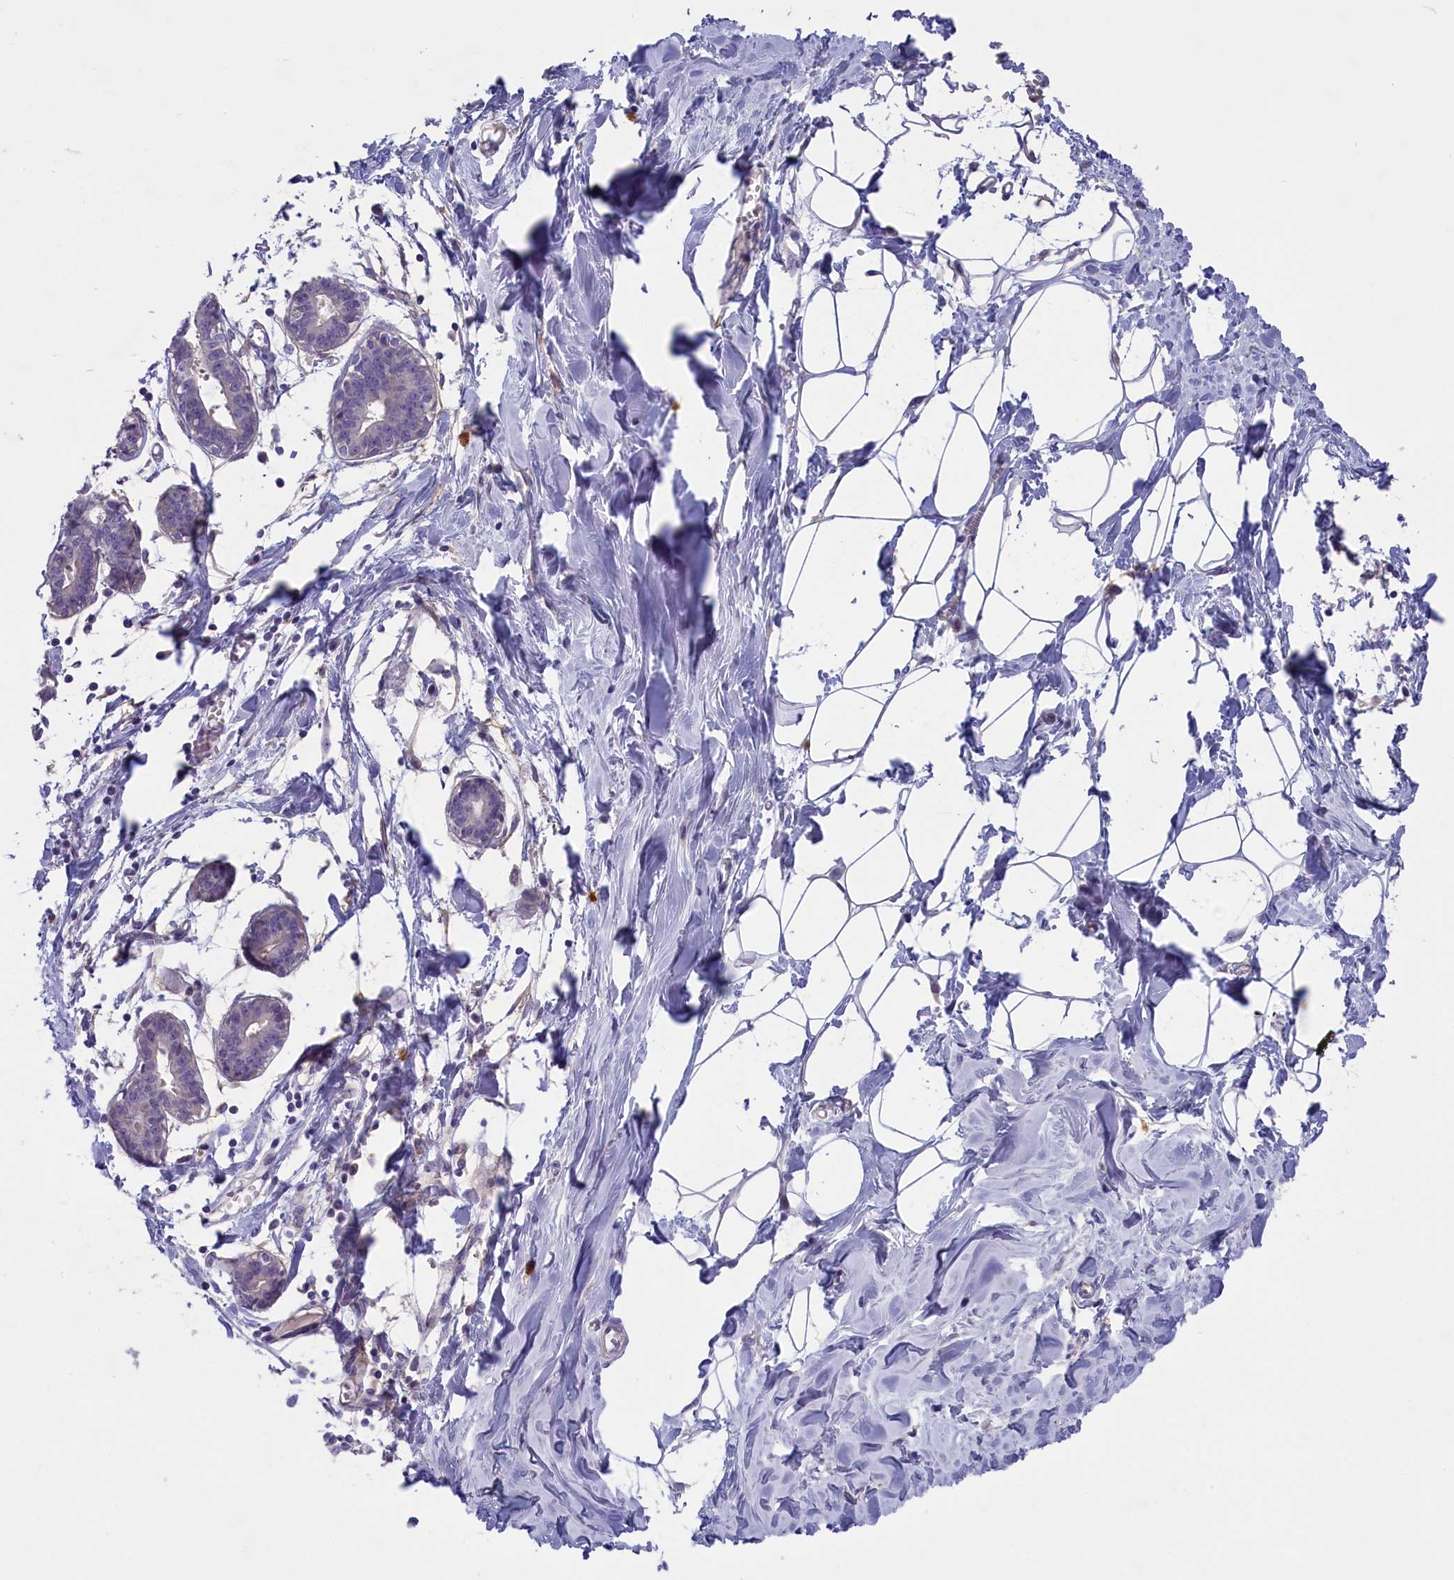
{"staining": {"intensity": "negative", "quantity": "none", "location": "none"}, "tissue": "breast", "cell_type": "Adipocytes", "image_type": "normal", "snomed": [{"axis": "morphology", "description": "Normal tissue, NOS"}, {"axis": "topography", "description": "Breast"}], "caption": "The image shows no significant expression in adipocytes of breast. (Brightfield microscopy of DAB immunohistochemistry (IHC) at high magnification).", "gene": "ENPP6", "patient": {"sex": "female", "age": 27}}